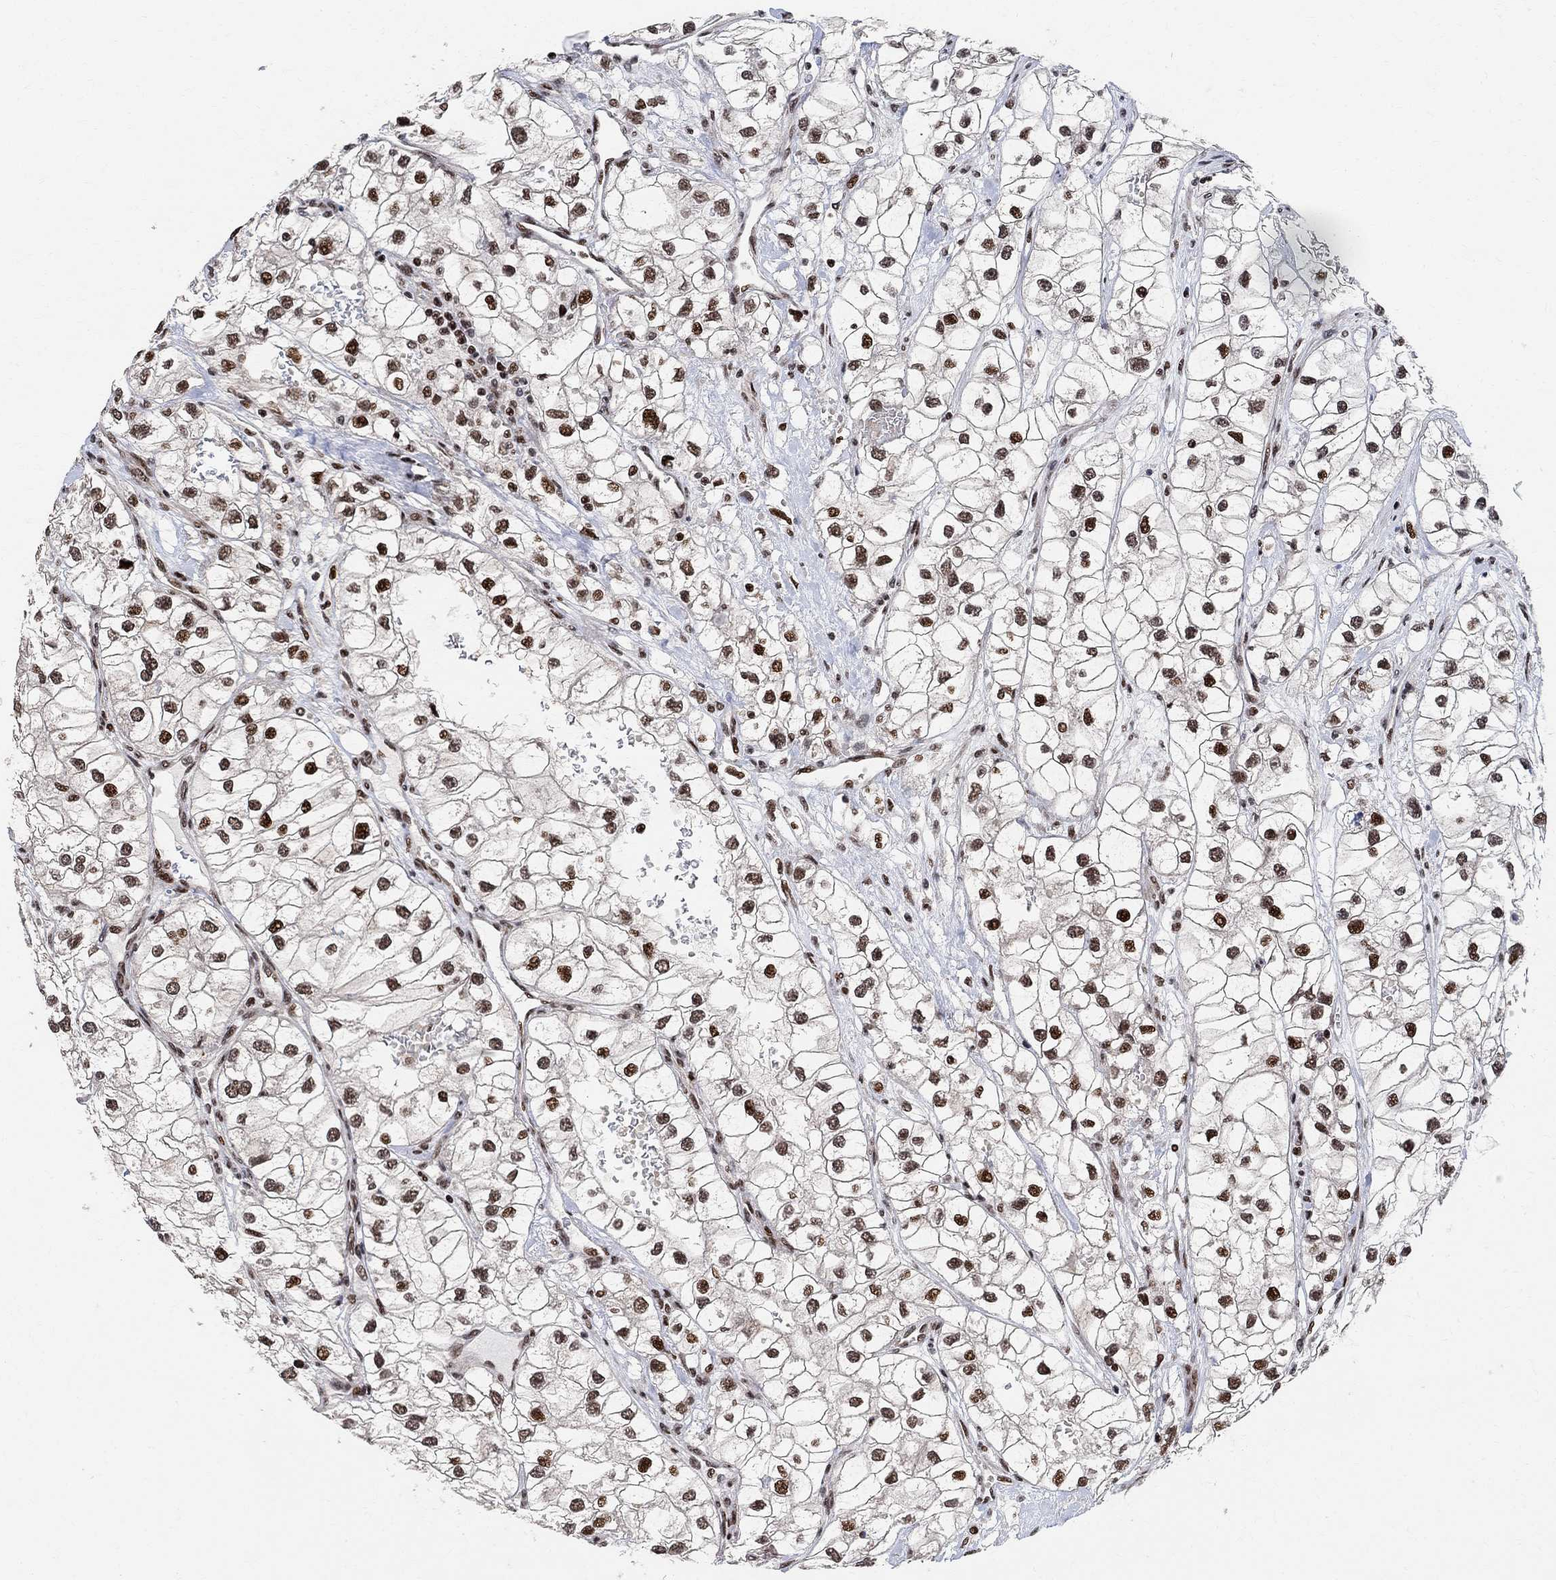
{"staining": {"intensity": "strong", "quantity": ">75%", "location": "nuclear"}, "tissue": "renal cancer", "cell_type": "Tumor cells", "image_type": "cancer", "snomed": [{"axis": "morphology", "description": "Adenocarcinoma, NOS"}, {"axis": "topography", "description": "Kidney"}], "caption": "High-power microscopy captured an immunohistochemistry (IHC) histopathology image of renal cancer, revealing strong nuclear positivity in about >75% of tumor cells.", "gene": "E4F1", "patient": {"sex": "male", "age": 59}}